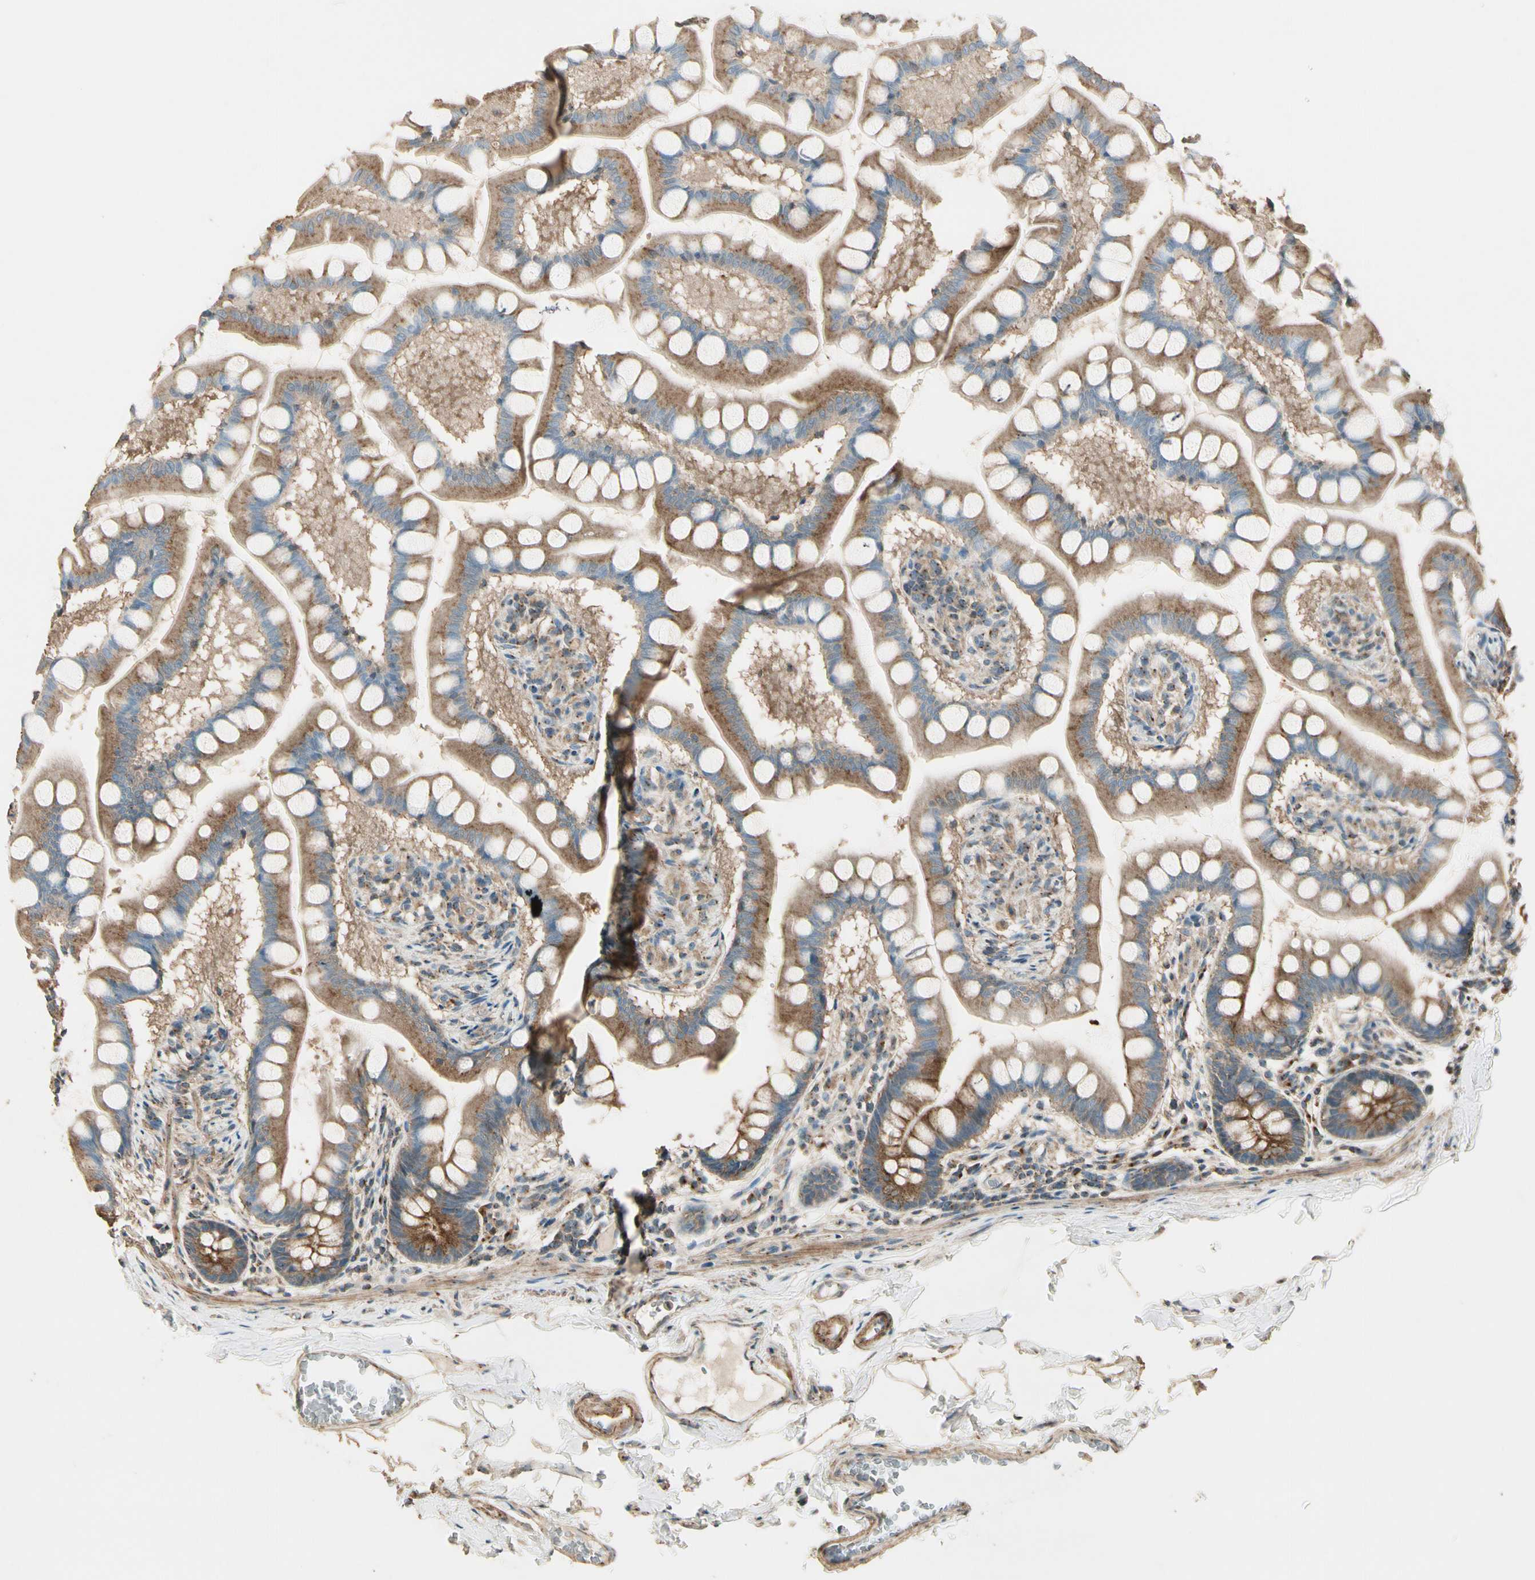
{"staining": {"intensity": "moderate", "quantity": ">75%", "location": "cytoplasmic/membranous"}, "tissue": "small intestine", "cell_type": "Glandular cells", "image_type": "normal", "snomed": [{"axis": "morphology", "description": "Normal tissue, NOS"}, {"axis": "topography", "description": "Small intestine"}], "caption": "IHC of unremarkable small intestine demonstrates medium levels of moderate cytoplasmic/membranous expression in about >75% of glandular cells. The staining is performed using DAB (3,3'-diaminobenzidine) brown chromogen to label protein expression. The nuclei are counter-stained blue using hematoxylin.", "gene": "AKAP9", "patient": {"sex": "male", "age": 41}}